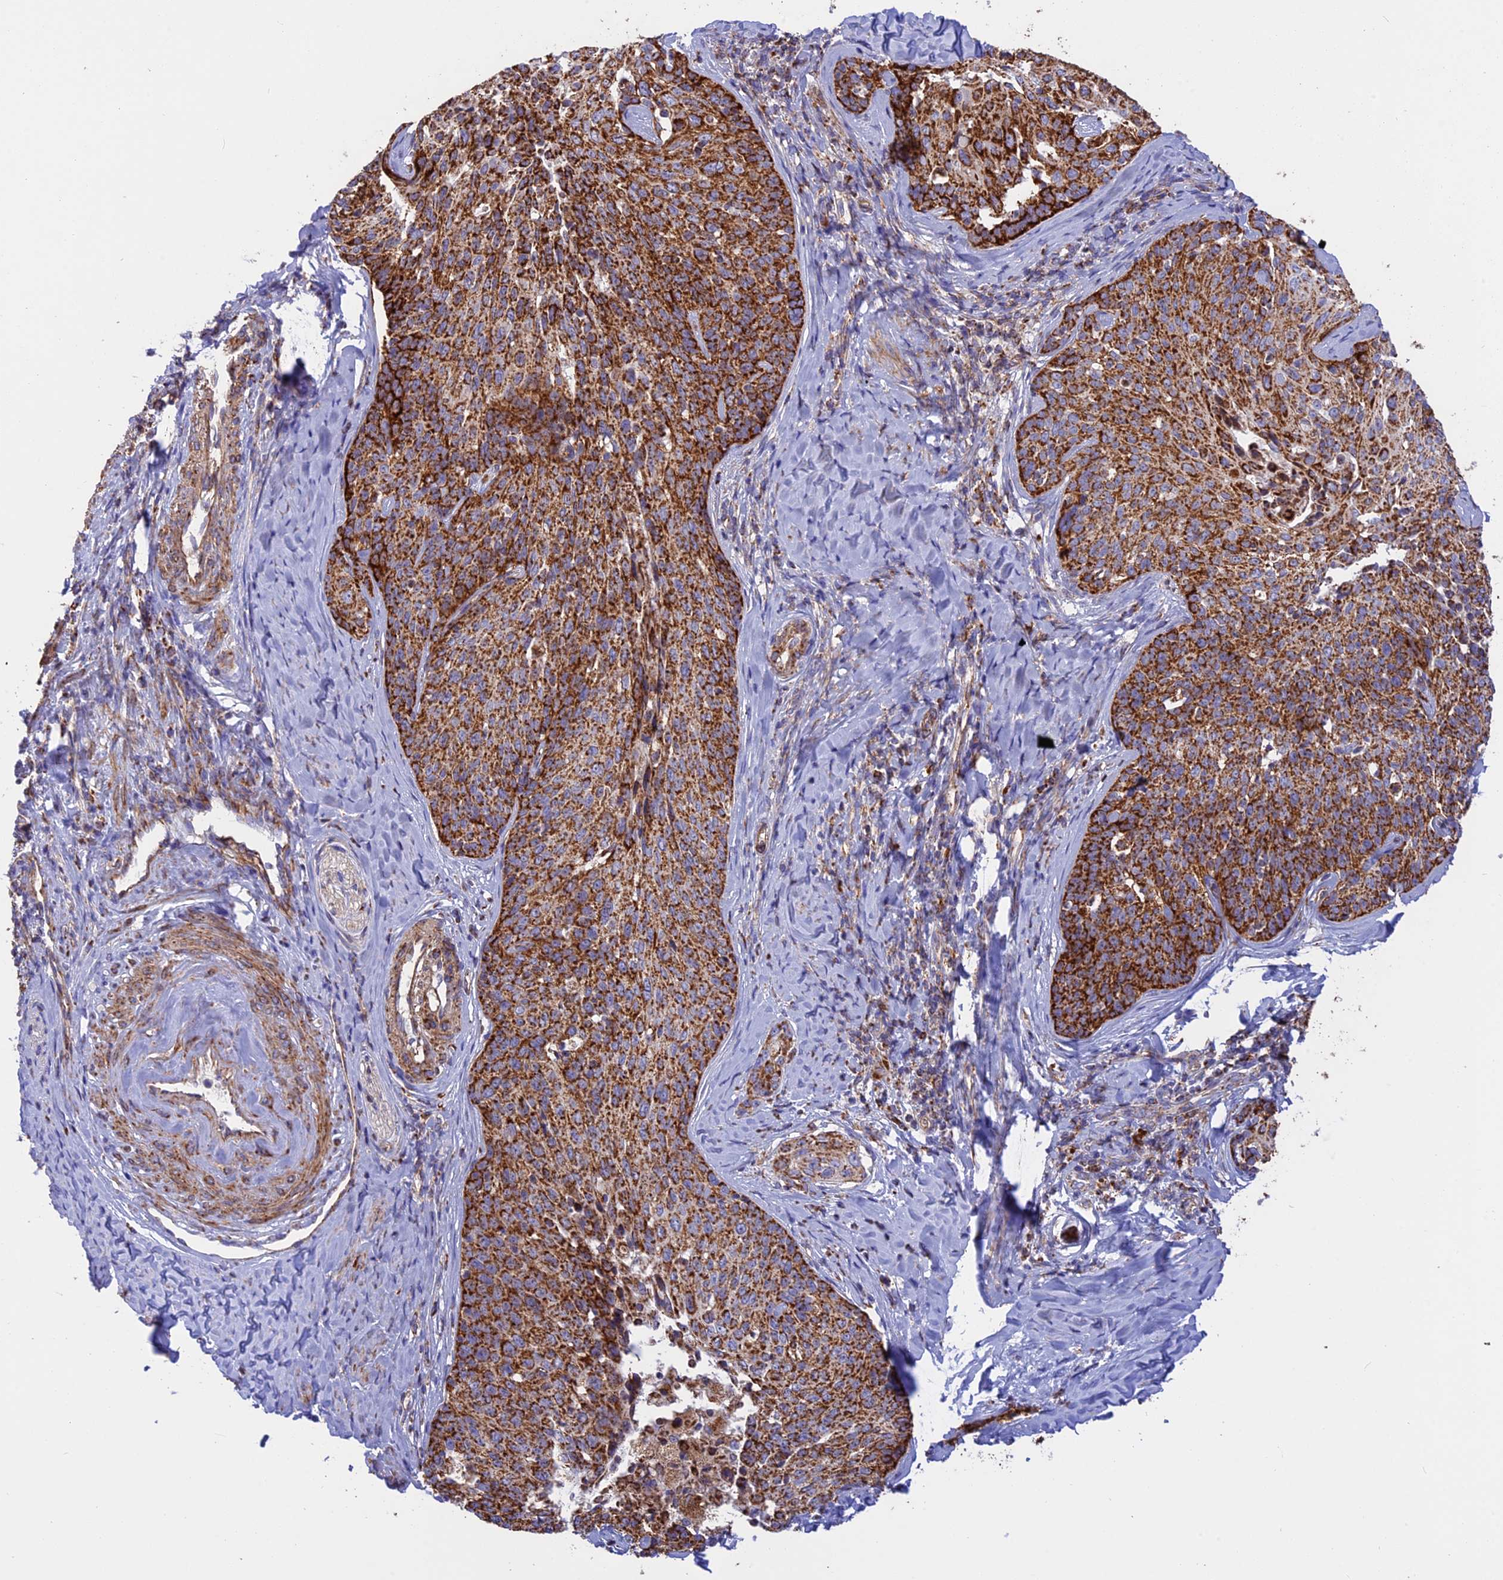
{"staining": {"intensity": "strong", "quantity": ">75%", "location": "cytoplasmic/membranous"}, "tissue": "cervical cancer", "cell_type": "Tumor cells", "image_type": "cancer", "snomed": [{"axis": "morphology", "description": "Squamous cell carcinoma, NOS"}, {"axis": "topography", "description": "Cervix"}], "caption": "Protein staining of cervical cancer (squamous cell carcinoma) tissue shows strong cytoplasmic/membranous expression in approximately >75% of tumor cells.", "gene": "UQCRB", "patient": {"sex": "female", "age": 50}}